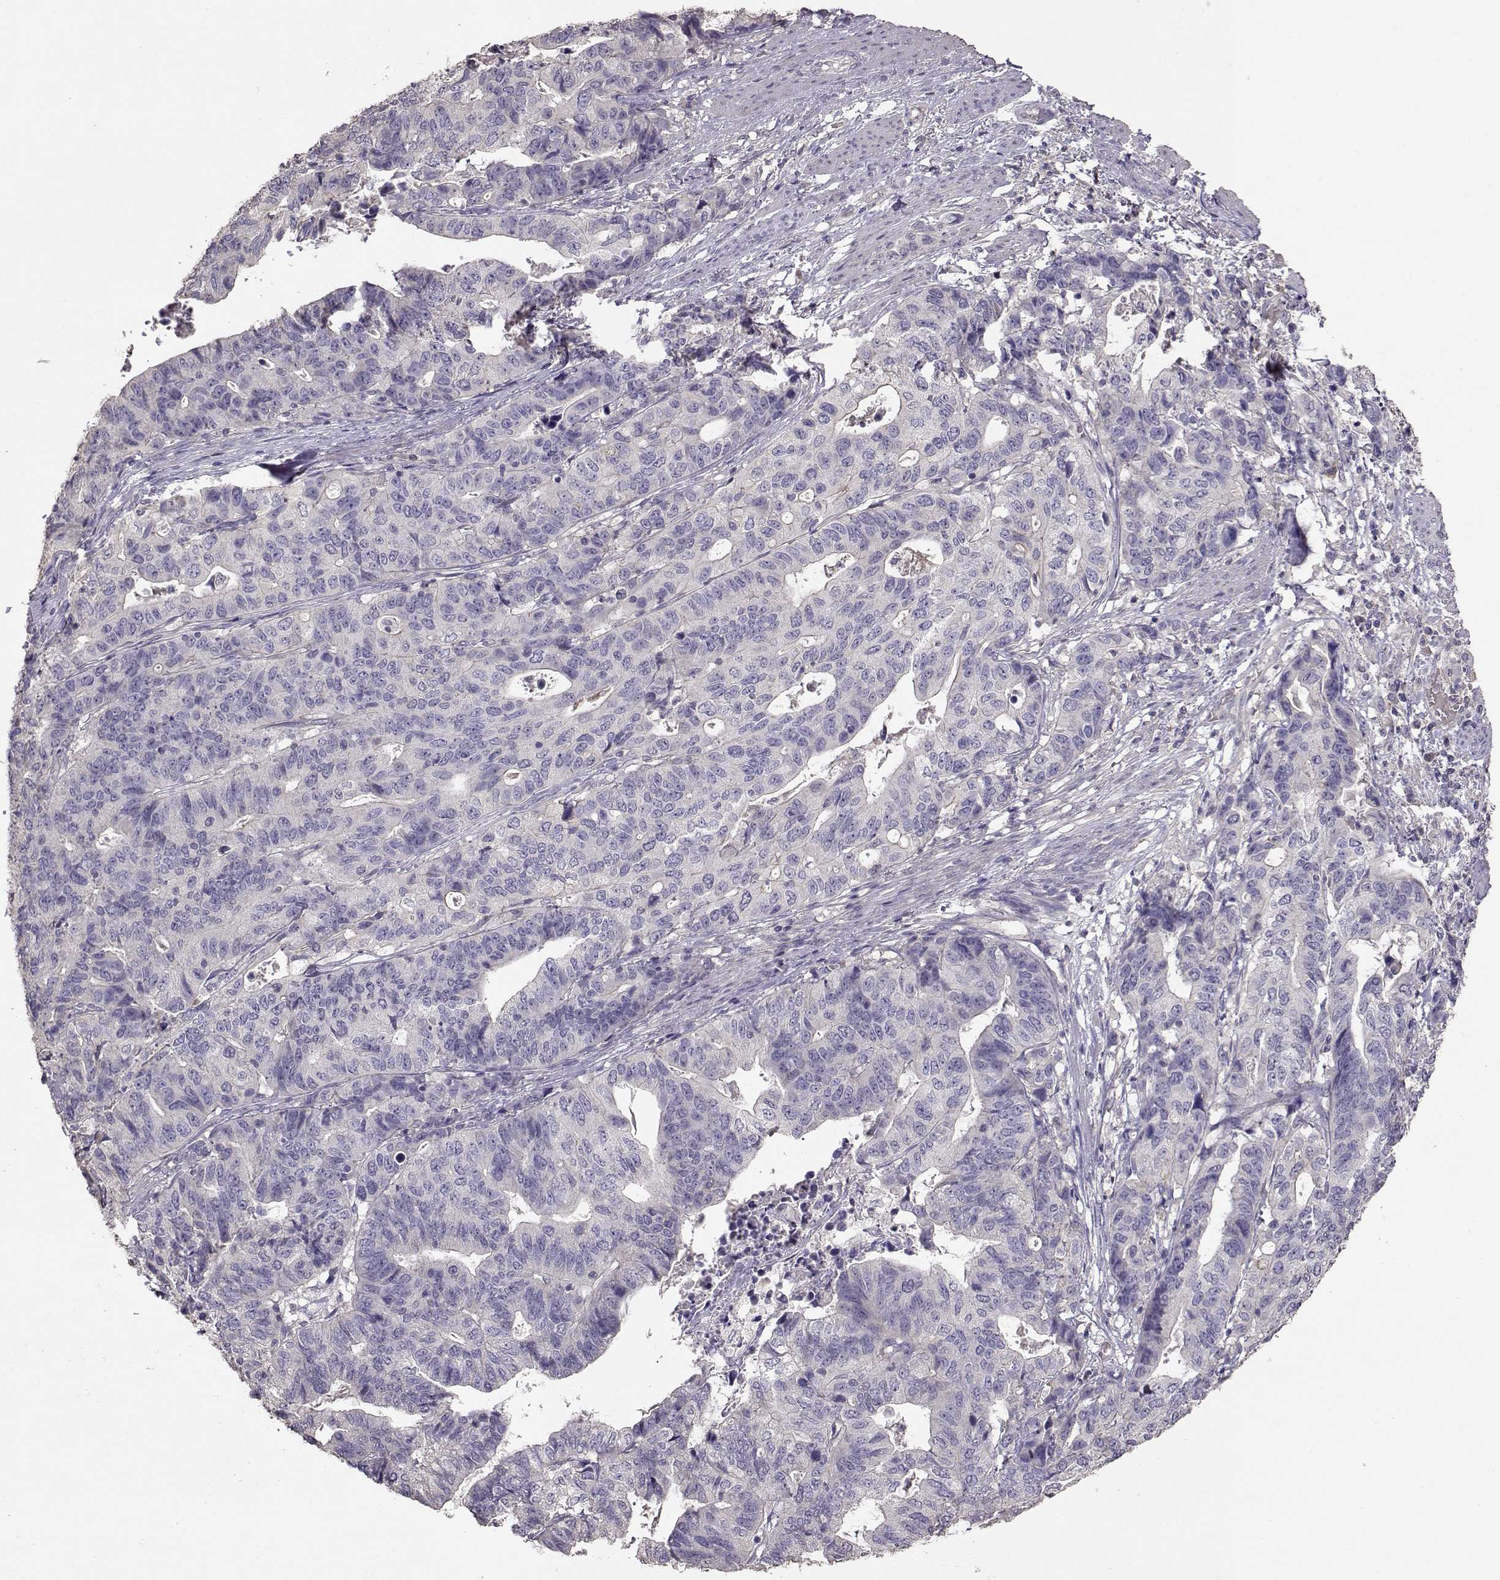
{"staining": {"intensity": "negative", "quantity": "none", "location": "none"}, "tissue": "stomach cancer", "cell_type": "Tumor cells", "image_type": "cancer", "snomed": [{"axis": "morphology", "description": "Adenocarcinoma, NOS"}, {"axis": "topography", "description": "Stomach, upper"}], "caption": "There is no significant positivity in tumor cells of stomach cancer.", "gene": "PMCH", "patient": {"sex": "female", "age": 67}}